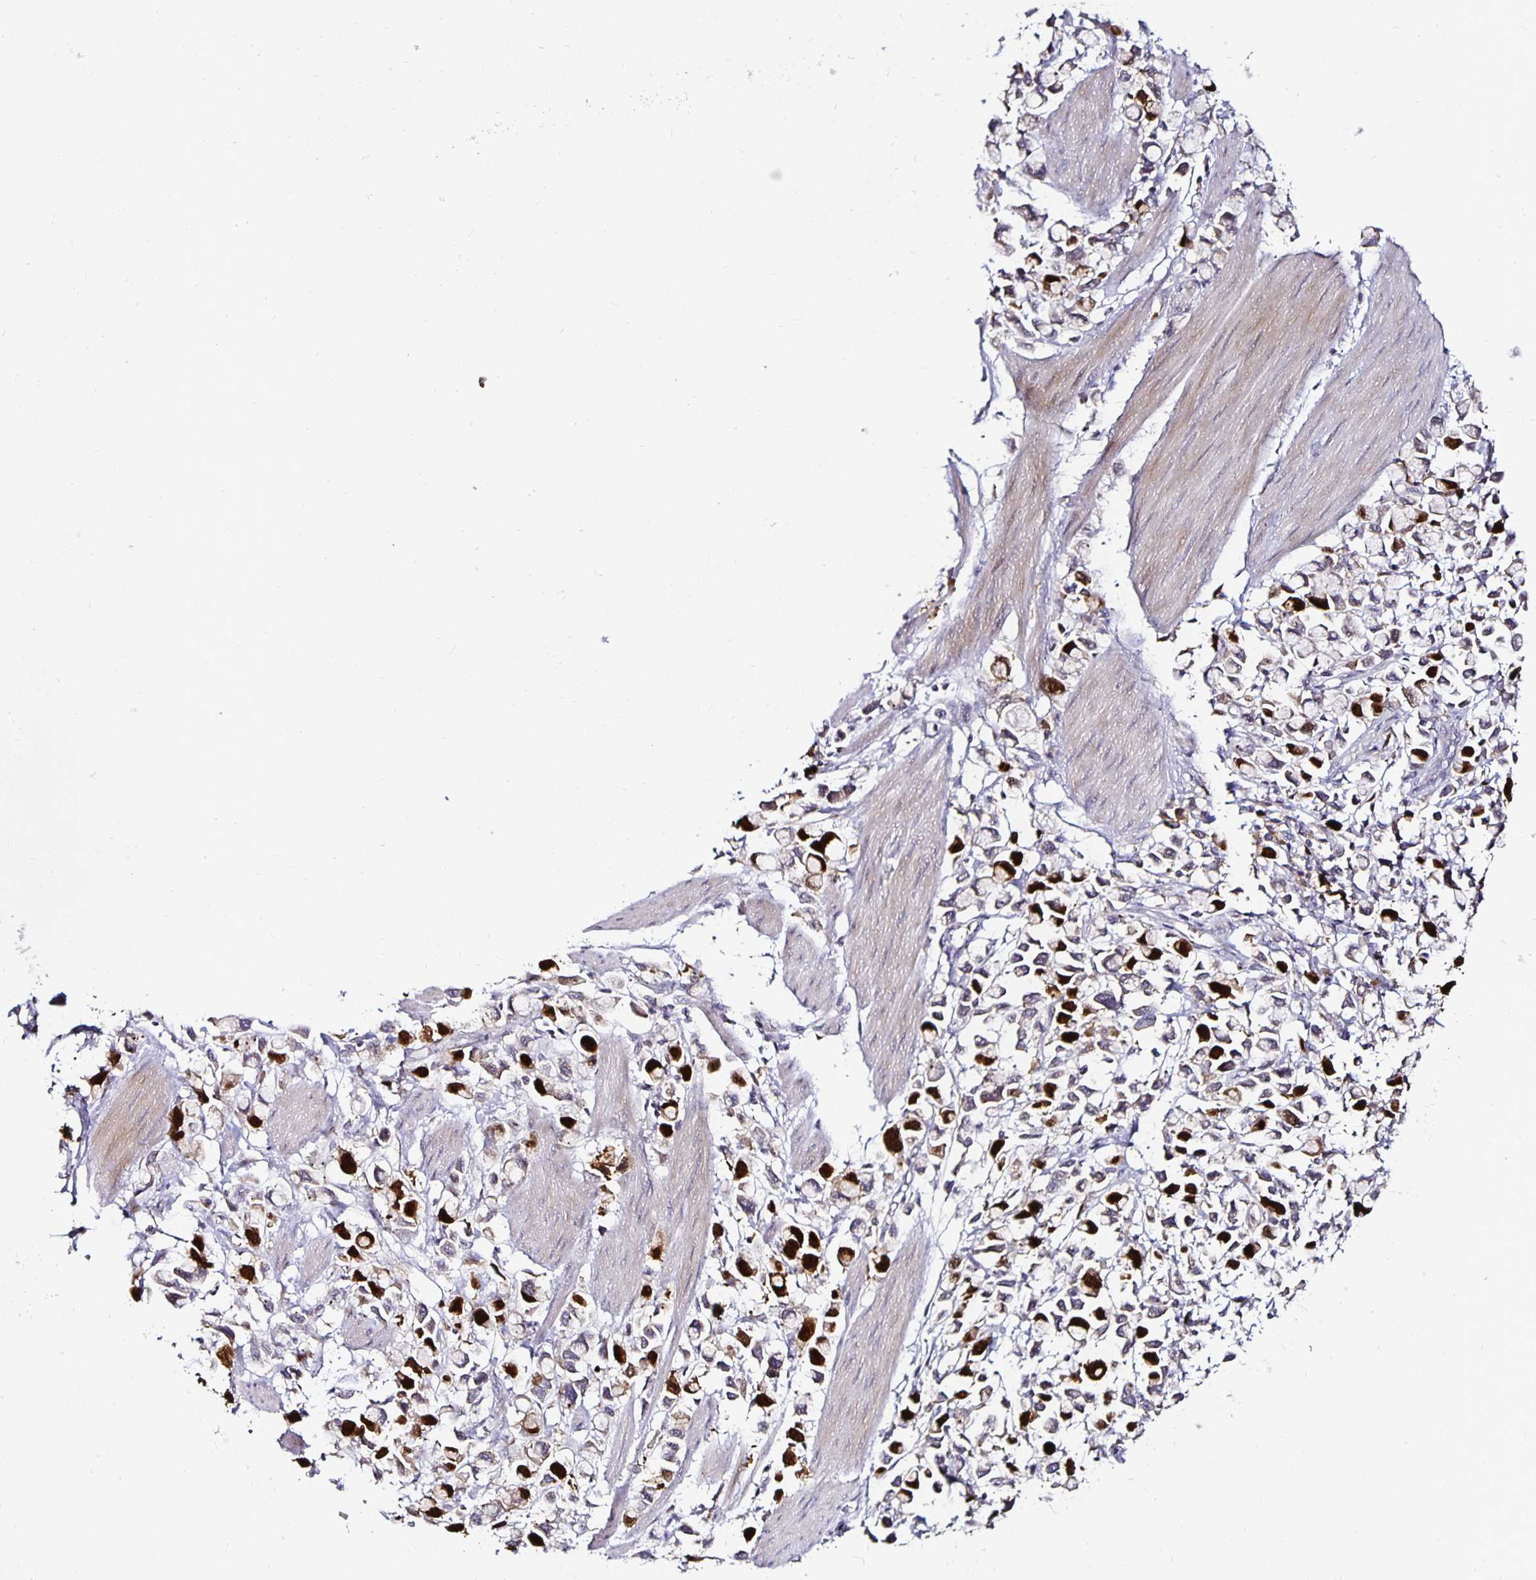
{"staining": {"intensity": "strong", "quantity": "25%-75%", "location": "nuclear"}, "tissue": "stomach cancer", "cell_type": "Tumor cells", "image_type": "cancer", "snomed": [{"axis": "morphology", "description": "Adenocarcinoma, NOS"}, {"axis": "topography", "description": "Stomach"}], "caption": "A histopathology image of human stomach cancer (adenocarcinoma) stained for a protein shows strong nuclear brown staining in tumor cells. (DAB IHC with brightfield microscopy, high magnification).", "gene": "ANLN", "patient": {"sex": "female", "age": 81}}